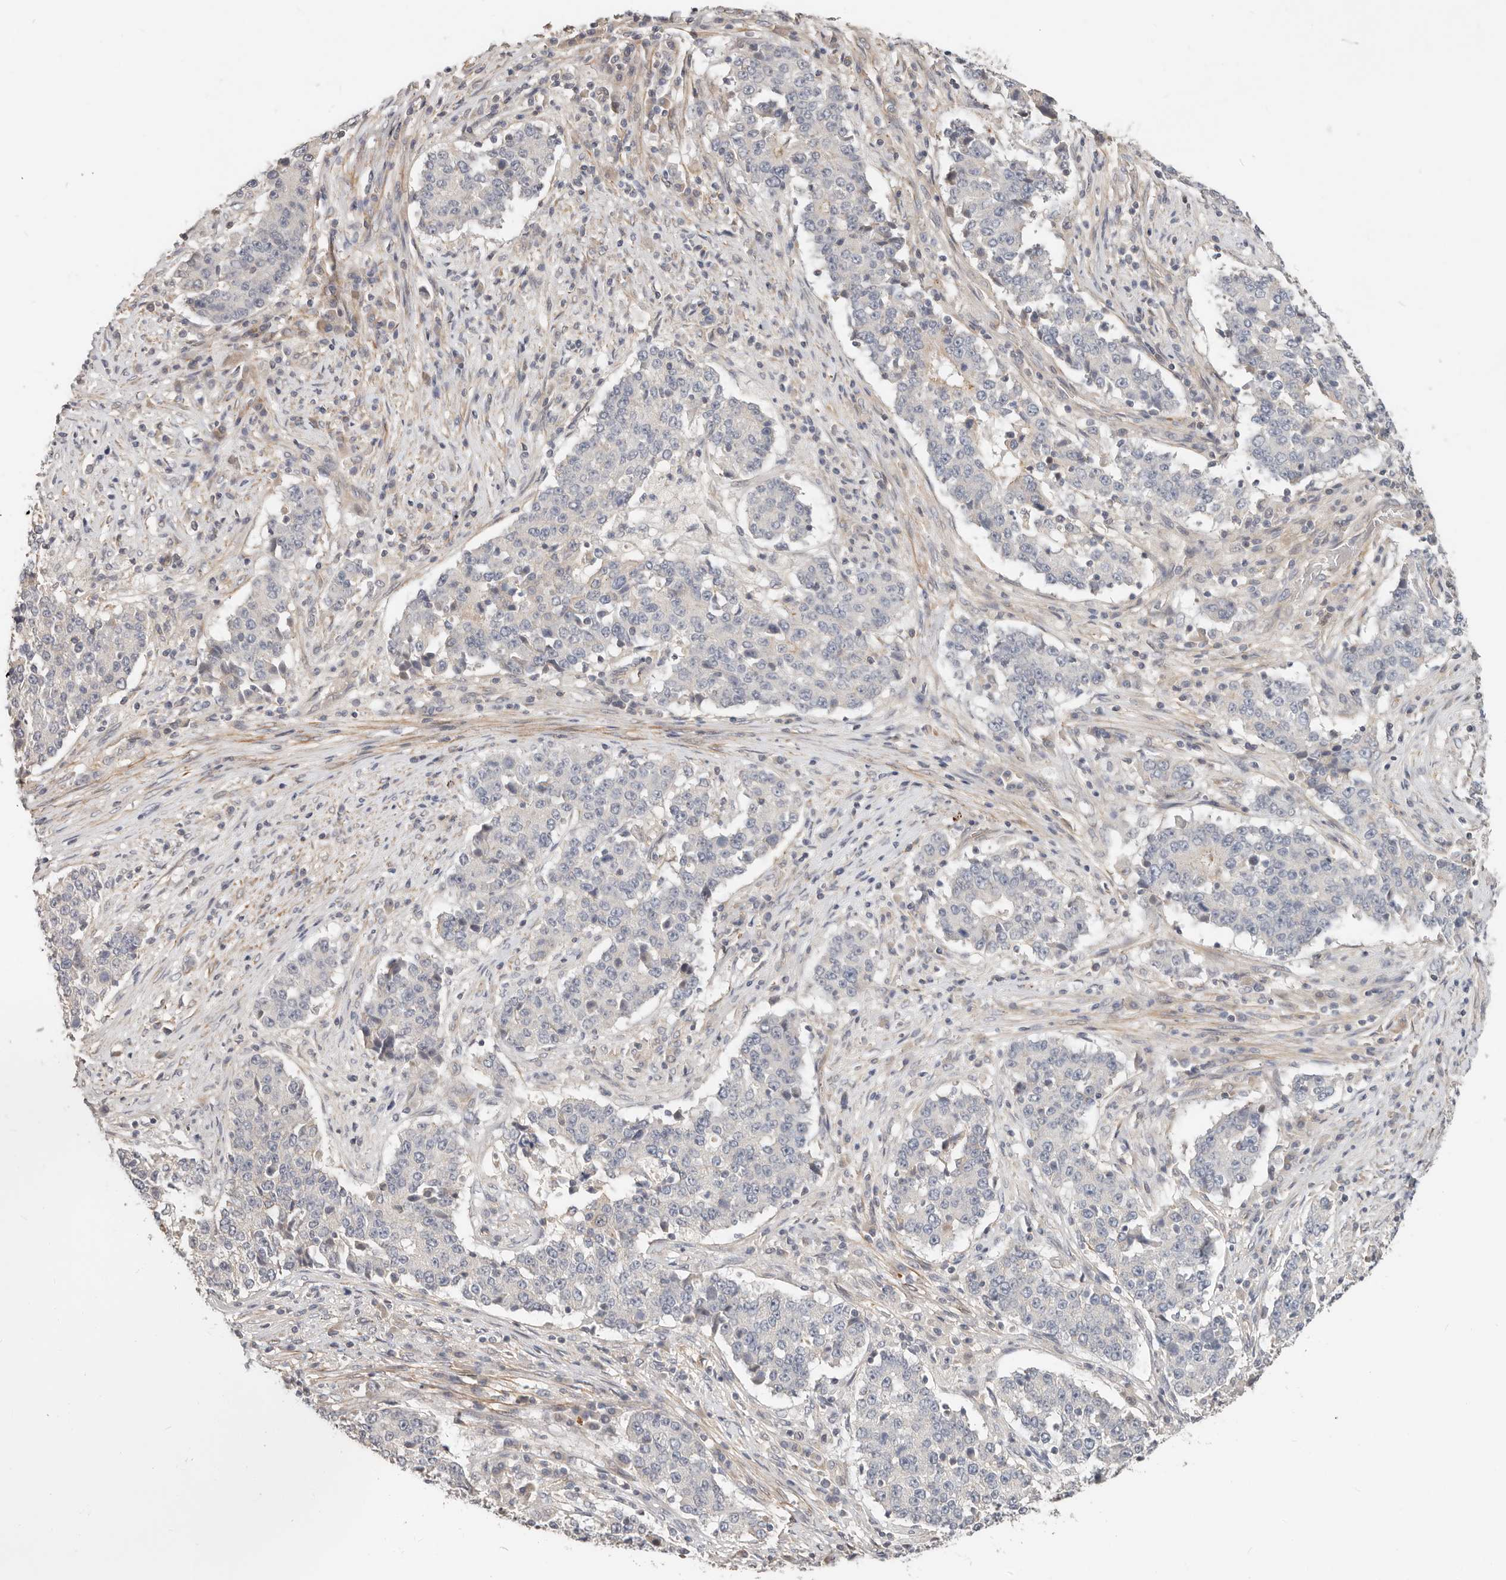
{"staining": {"intensity": "negative", "quantity": "none", "location": "none"}, "tissue": "stomach cancer", "cell_type": "Tumor cells", "image_type": "cancer", "snomed": [{"axis": "morphology", "description": "Adenocarcinoma, NOS"}, {"axis": "topography", "description": "Stomach"}], "caption": "High power microscopy histopathology image of an immunohistochemistry (IHC) histopathology image of adenocarcinoma (stomach), revealing no significant expression in tumor cells.", "gene": "ZRANB1", "patient": {"sex": "male", "age": 59}}